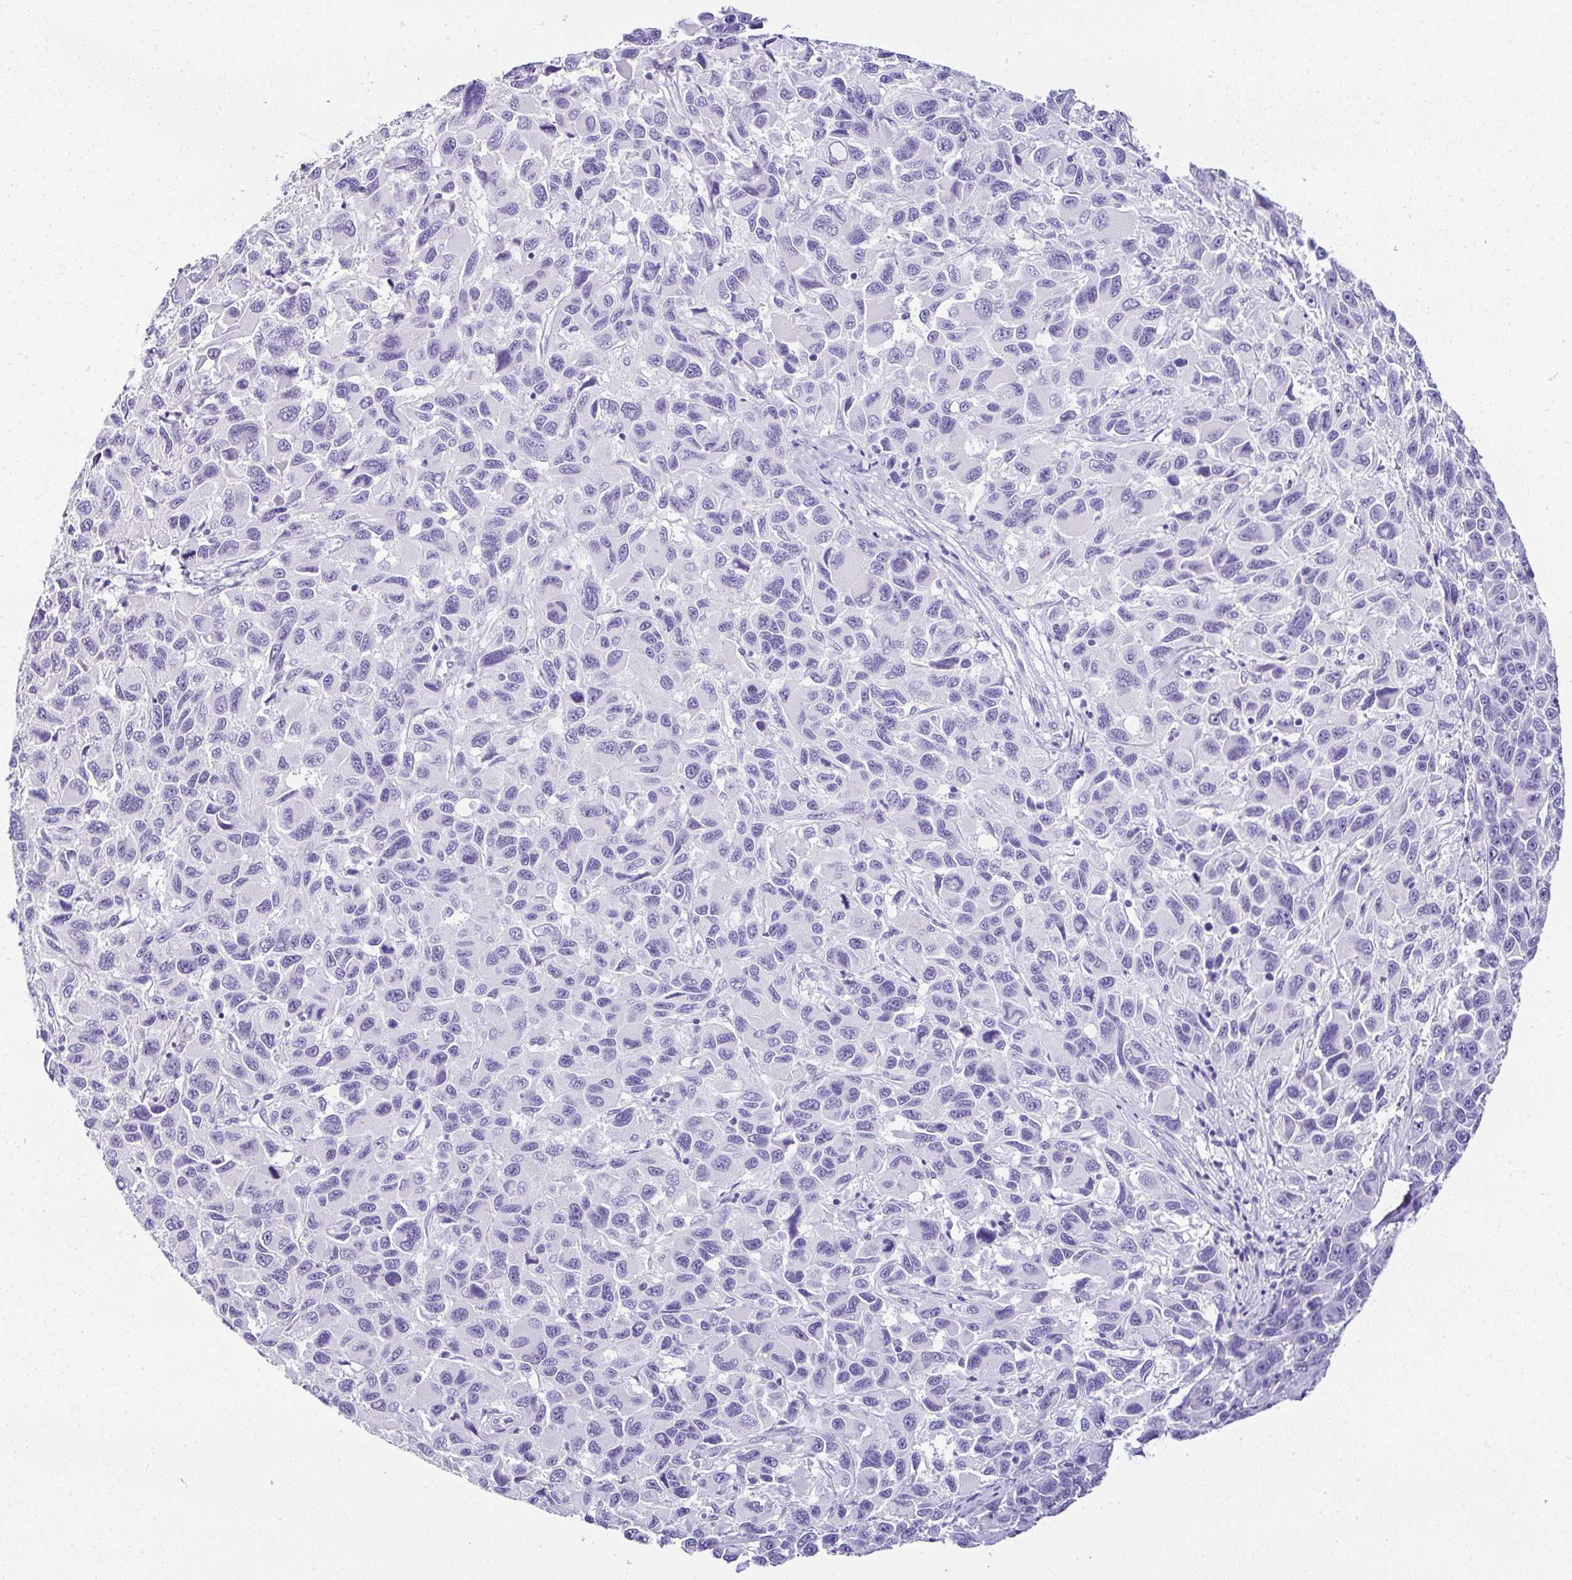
{"staining": {"intensity": "negative", "quantity": "none", "location": "none"}, "tissue": "melanoma", "cell_type": "Tumor cells", "image_type": "cancer", "snomed": [{"axis": "morphology", "description": "Malignant melanoma, NOS"}, {"axis": "topography", "description": "Skin"}], "caption": "A photomicrograph of melanoma stained for a protein reveals no brown staining in tumor cells.", "gene": "SERPINB3", "patient": {"sex": "male", "age": 53}}